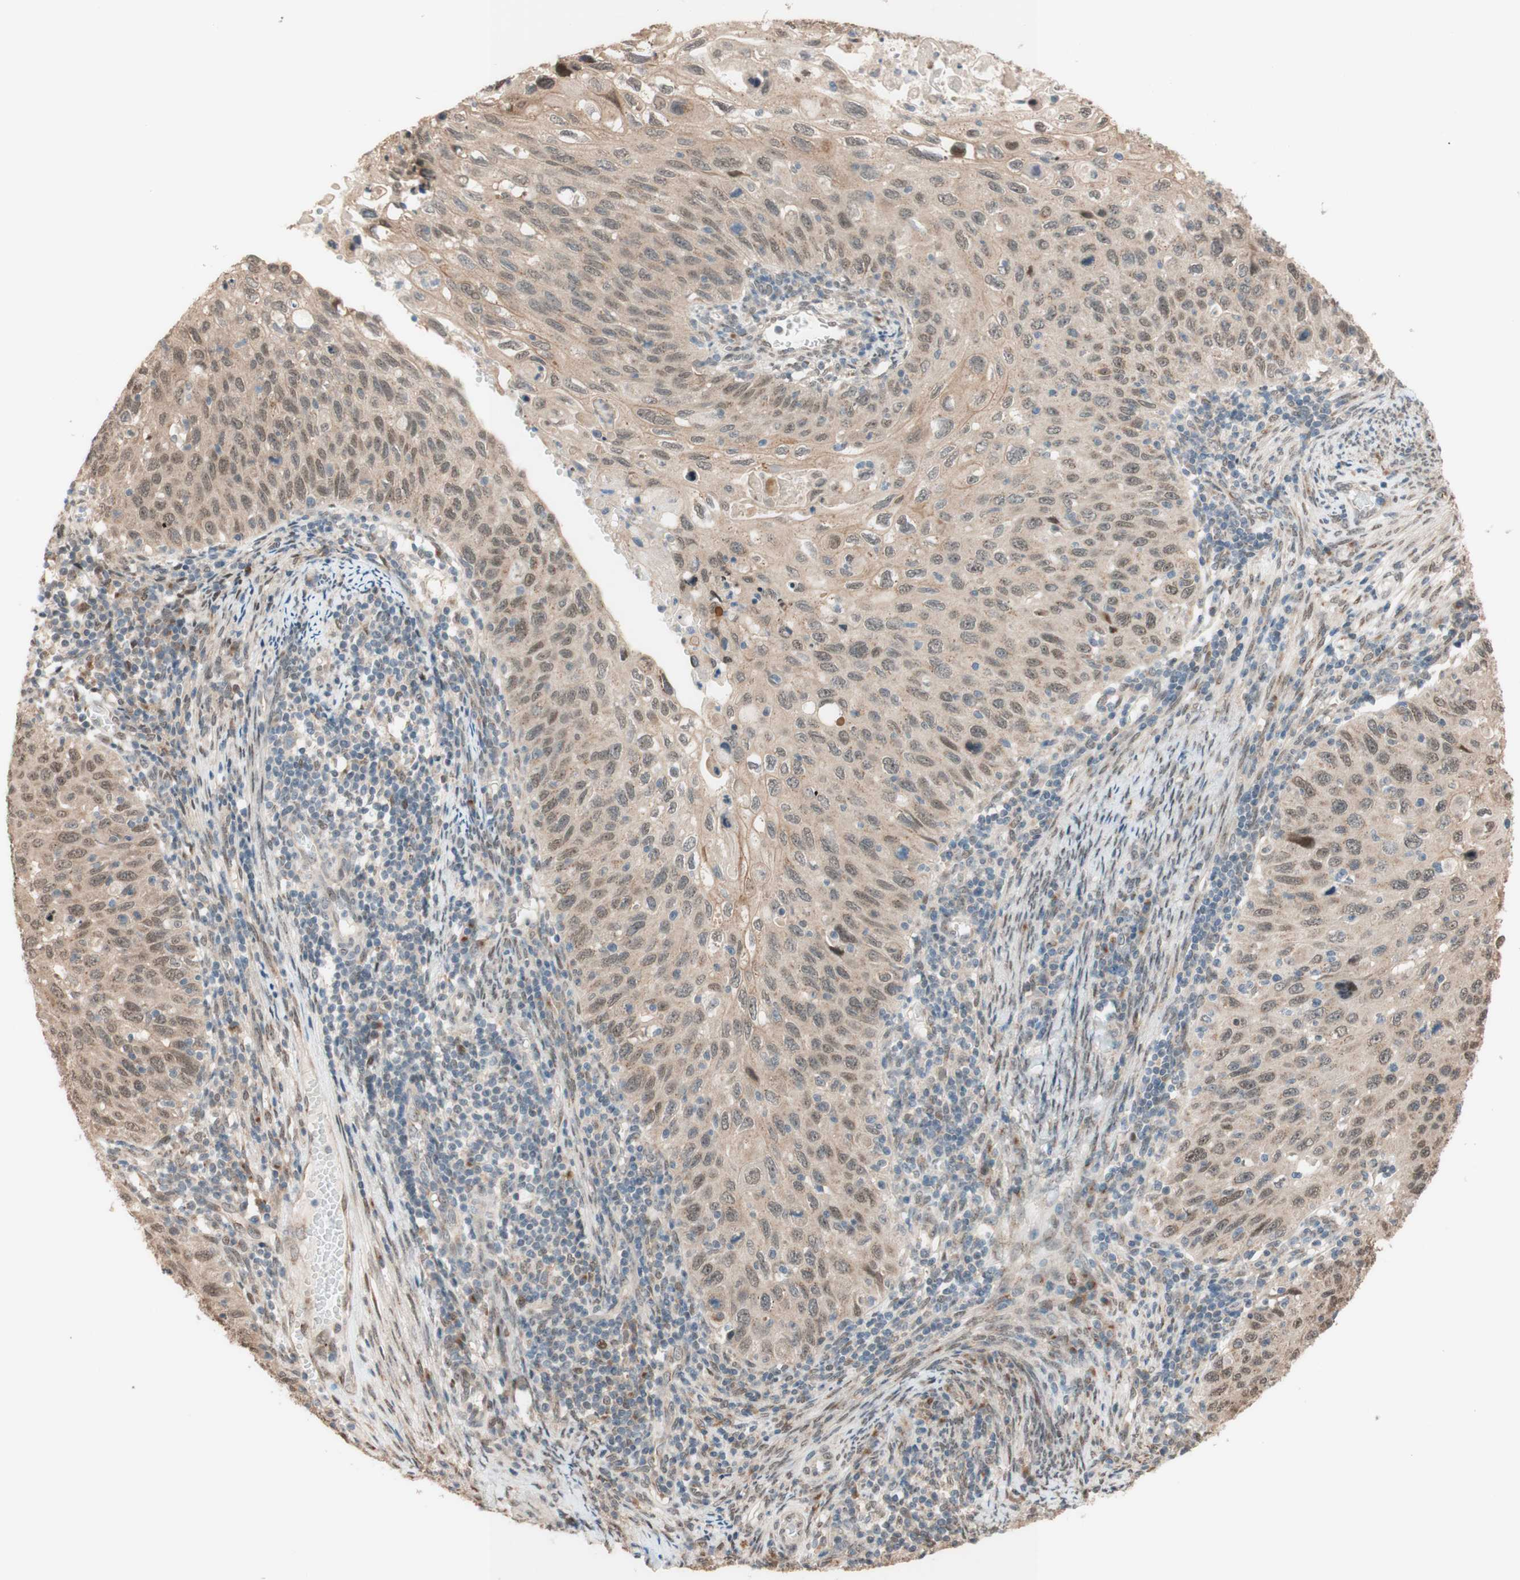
{"staining": {"intensity": "weak", "quantity": ">75%", "location": "cytoplasmic/membranous"}, "tissue": "cervical cancer", "cell_type": "Tumor cells", "image_type": "cancer", "snomed": [{"axis": "morphology", "description": "Squamous cell carcinoma, NOS"}, {"axis": "topography", "description": "Cervix"}], "caption": "Immunohistochemical staining of cervical squamous cell carcinoma demonstrates low levels of weak cytoplasmic/membranous protein staining in approximately >75% of tumor cells.", "gene": "CCNC", "patient": {"sex": "female", "age": 70}}